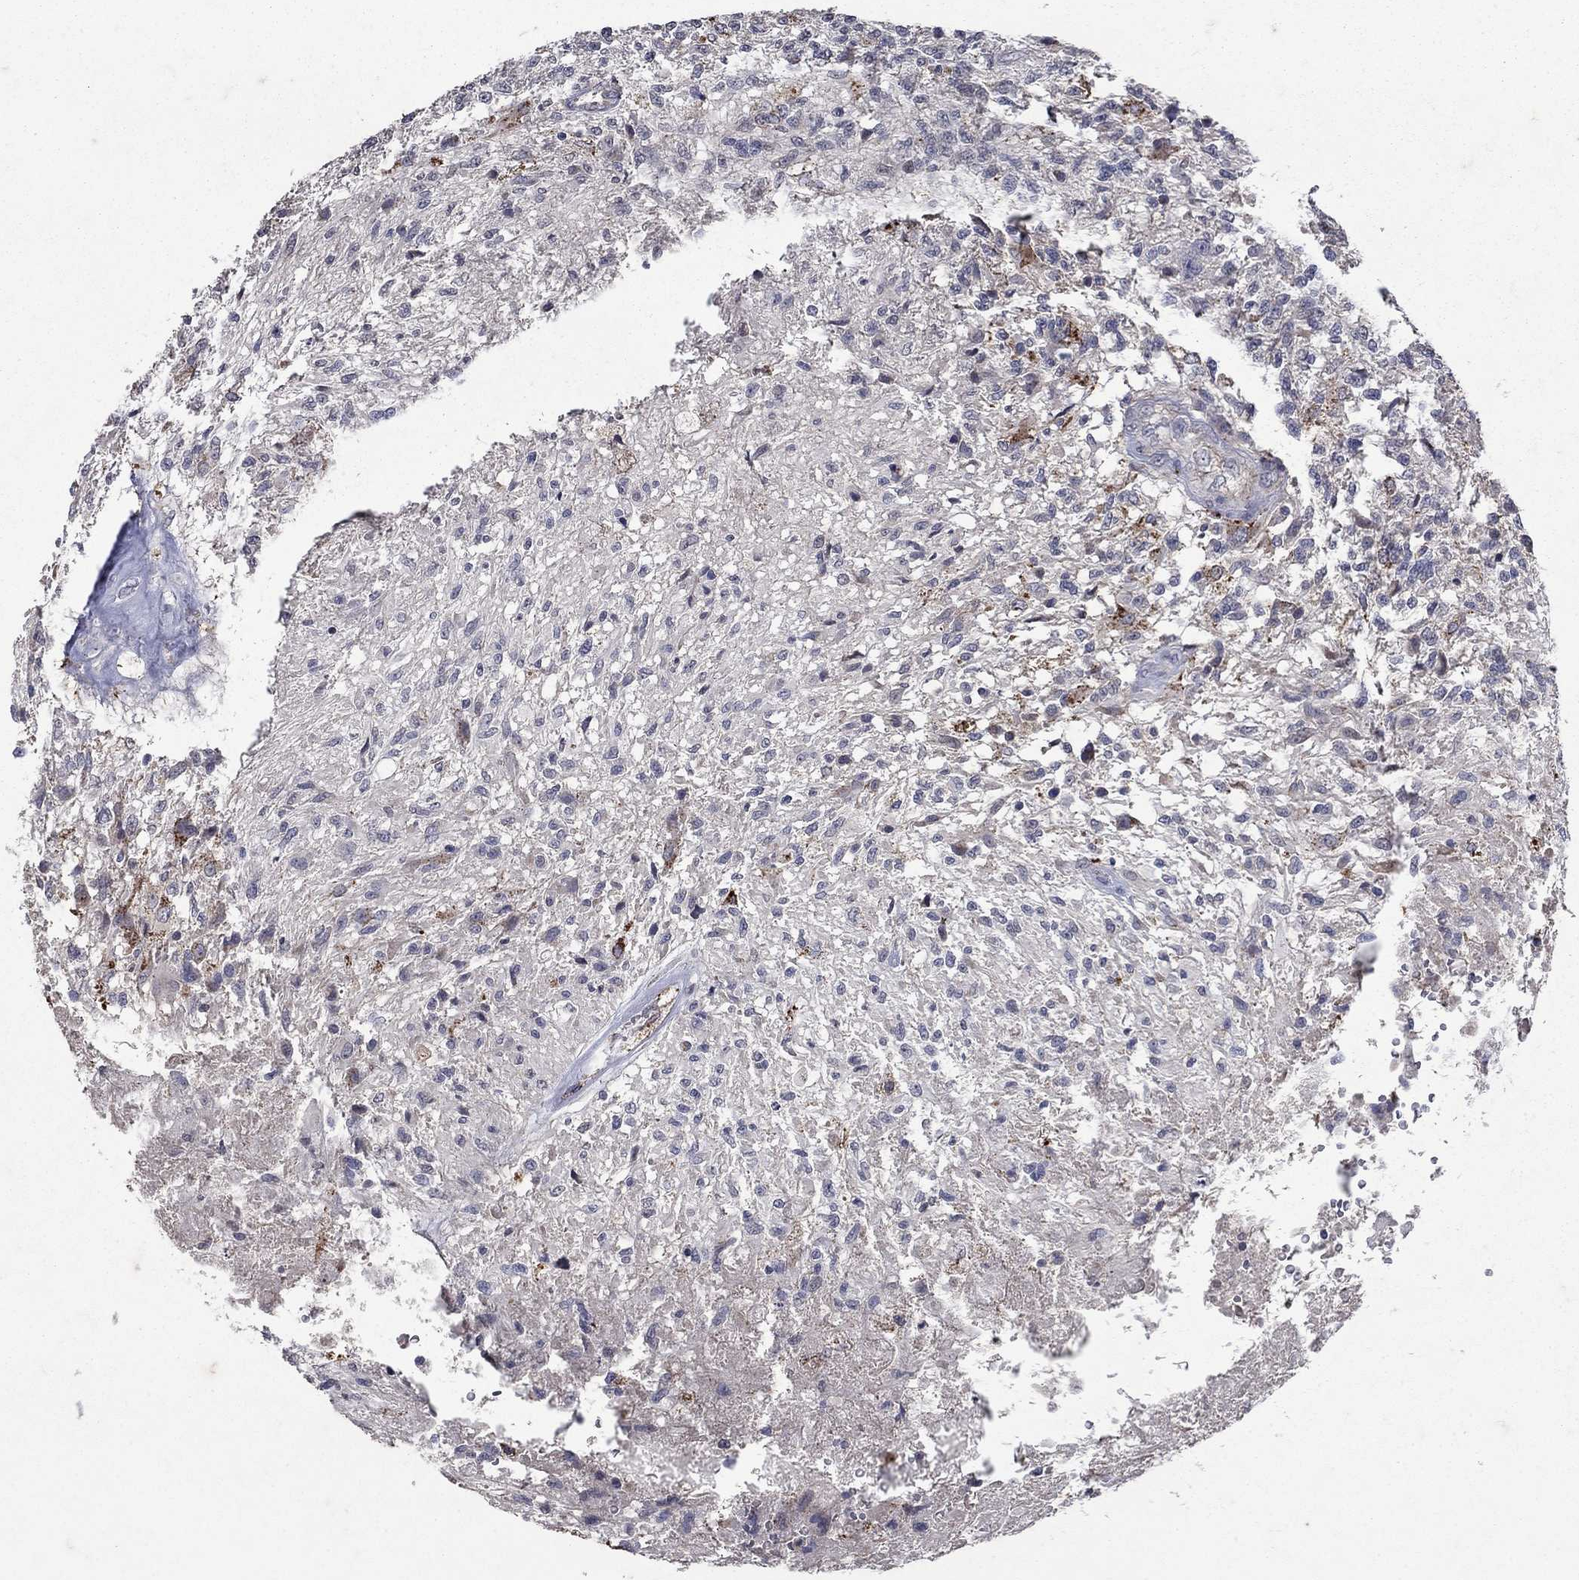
{"staining": {"intensity": "negative", "quantity": "none", "location": "none"}, "tissue": "glioma", "cell_type": "Tumor cells", "image_type": "cancer", "snomed": [{"axis": "morphology", "description": "Glioma, malignant, High grade"}, {"axis": "topography", "description": "Brain"}], "caption": "High magnification brightfield microscopy of glioma stained with DAB (3,3'-diaminobenzidine) (brown) and counterstained with hematoxylin (blue): tumor cells show no significant expression. The staining is performed using DAB brown chromogen with nuclei counter-stained in using hematoxylin.", "gene": "NPC2", "patient": {"sex": "male", "age": 56}}